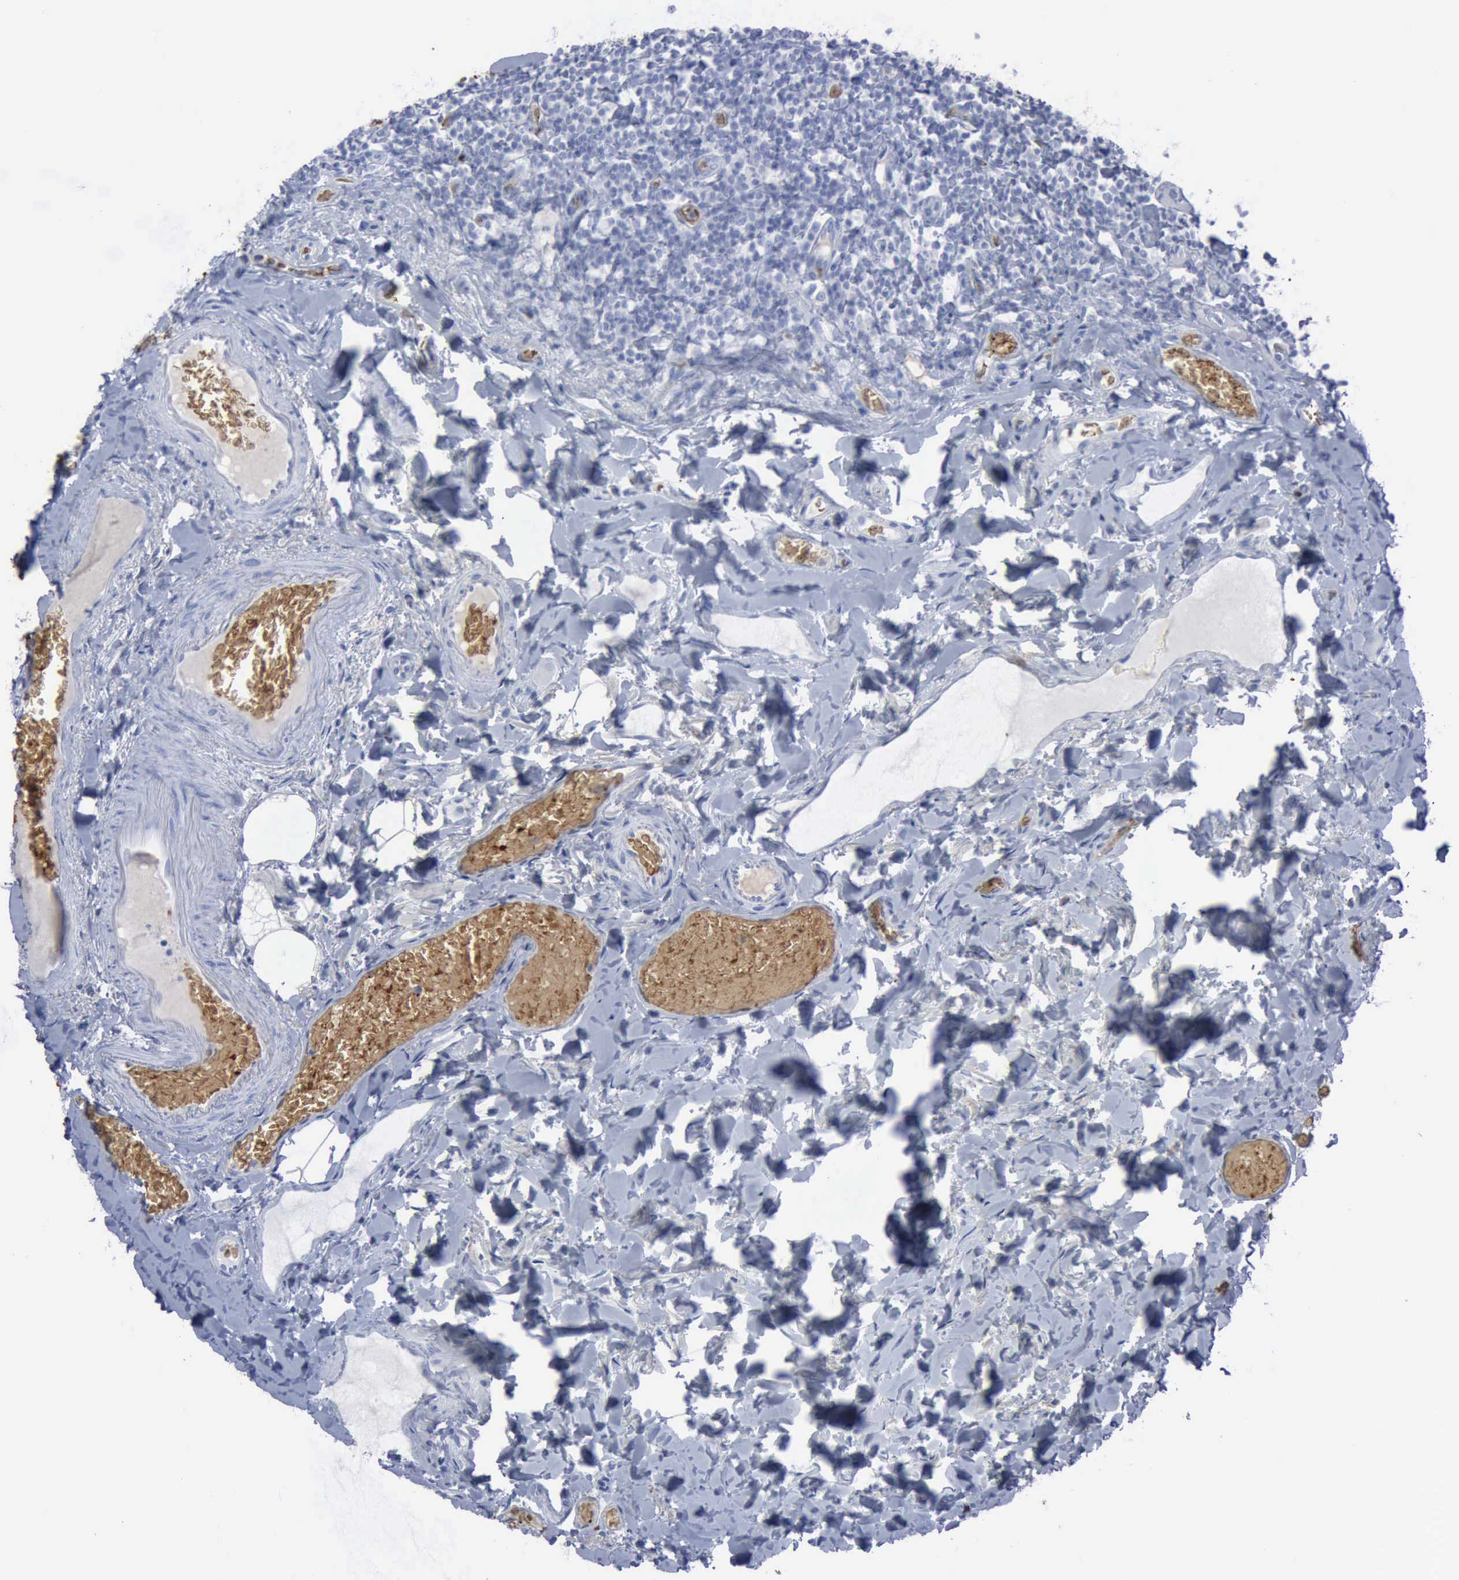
{"staining": {"intensity": "weak", "quantity": "<25%", "location": "cytoplasmic/membranous"}, "tissue": "duodenum", "cell_type": "Glandular cells", "image_type": "normal", "snomed": [{"axis": "morphology", "description": "Normal tissue, NOS"}, {"axis": "topography", "description": "Duodenum"}], "caption": "This micrograph is of unremarkable duodenum stained with immunohistochemistry (IHC) to label a protein in brown with the nuclei are counter-stained blue. There is no staining in glandular cells.", "gene": "TGFB1", "patient": {"sex": "male", "age": 66}}